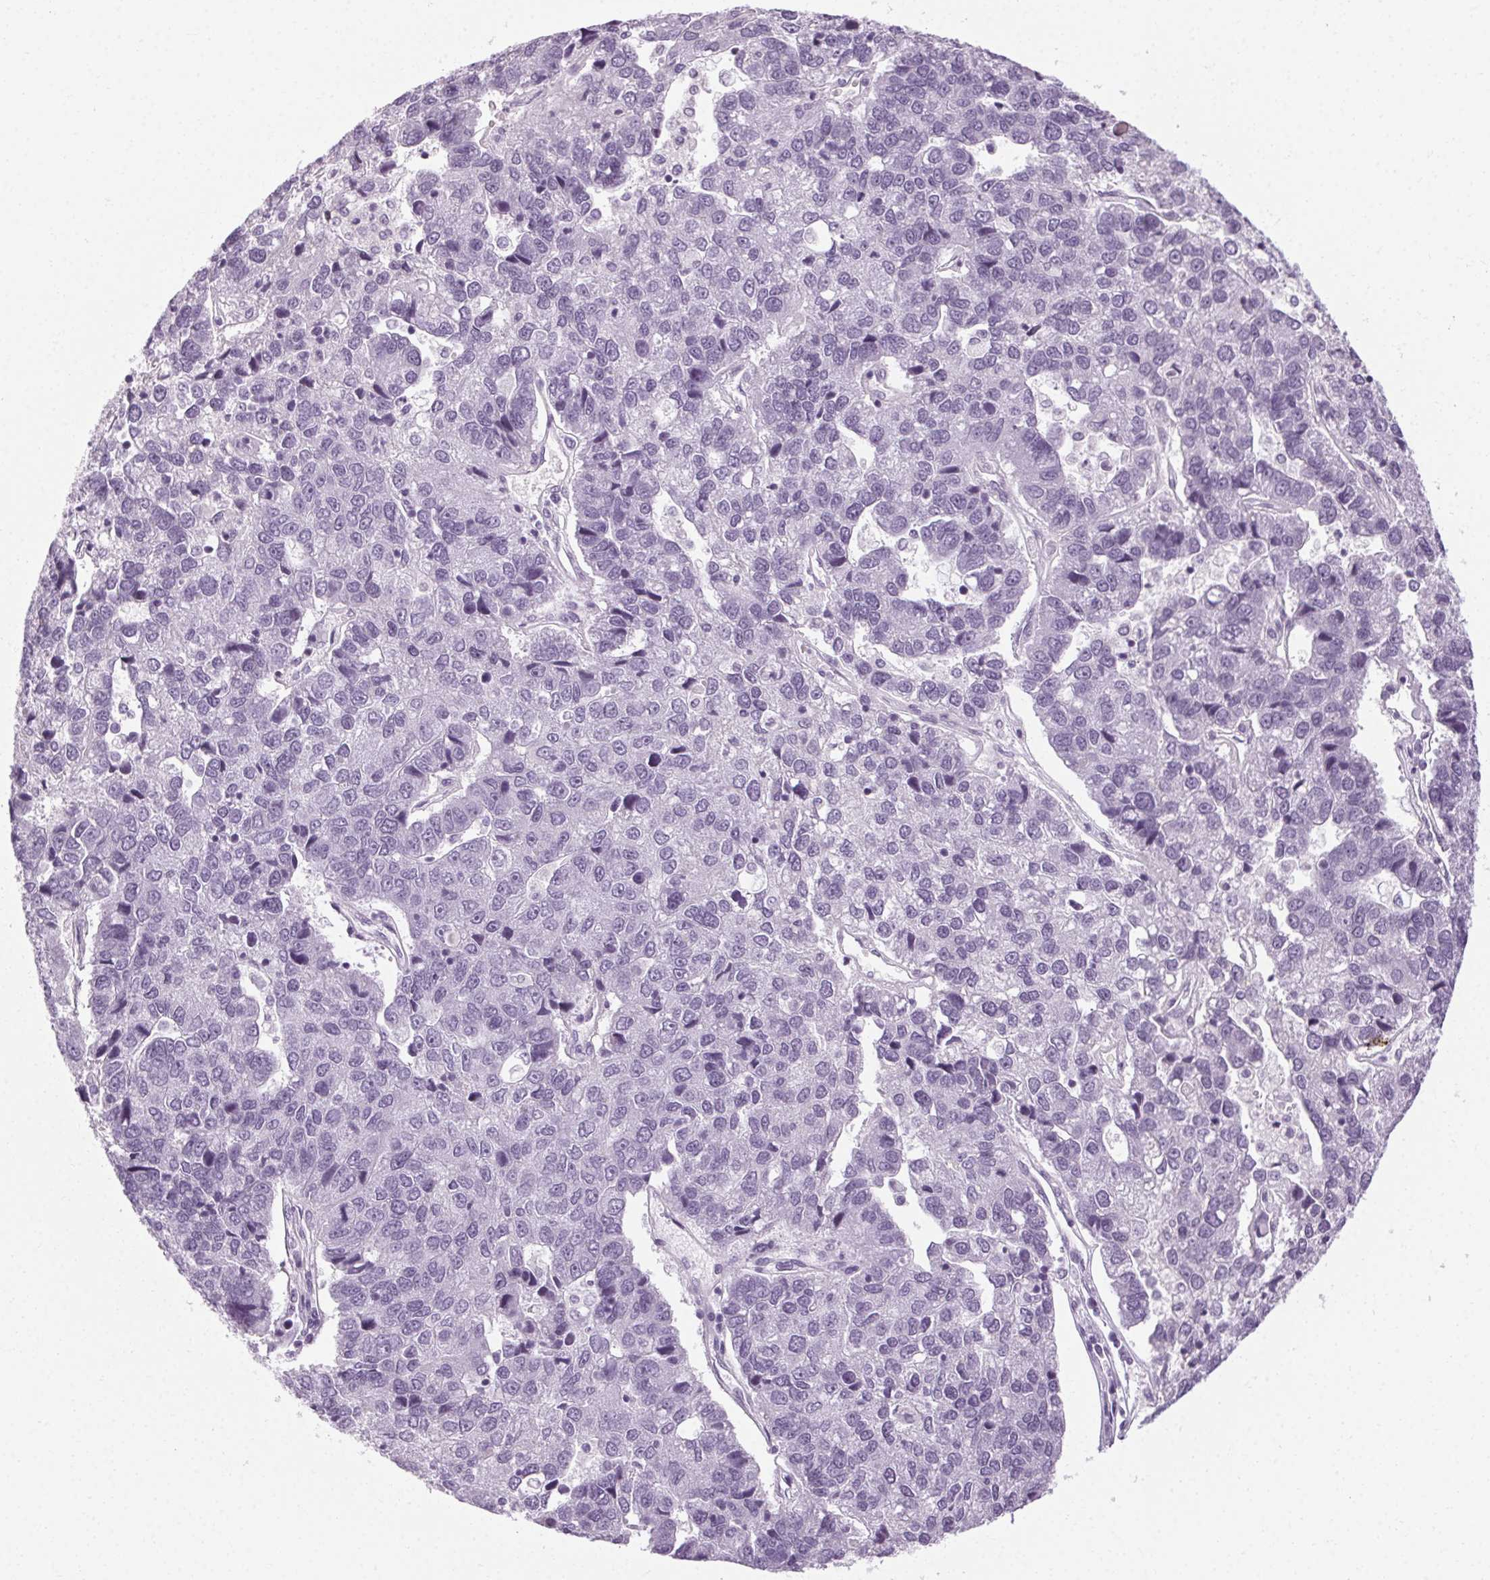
{"staining": {"intensity": "negative", "quantity": "none", "location": "none"}, "tissue": "pancreatic cancer", "cell_type": "Tumor cells", "image_type": "cancer", "snomed": [{"axis": "morphology", "description": "Adenocarcinoma, NOS"}, {"axis": "topography", "description": "Pancreas"}], "caption": "An immunohistochemistry (IHC) histopathology image of adenocarcinoma (pancreatic) is shown. There is no staining in tumor cells of adenocarcinoma (pancreatic).", "gene": "POMC", "patient": {"sex": "female", "age": 61}}